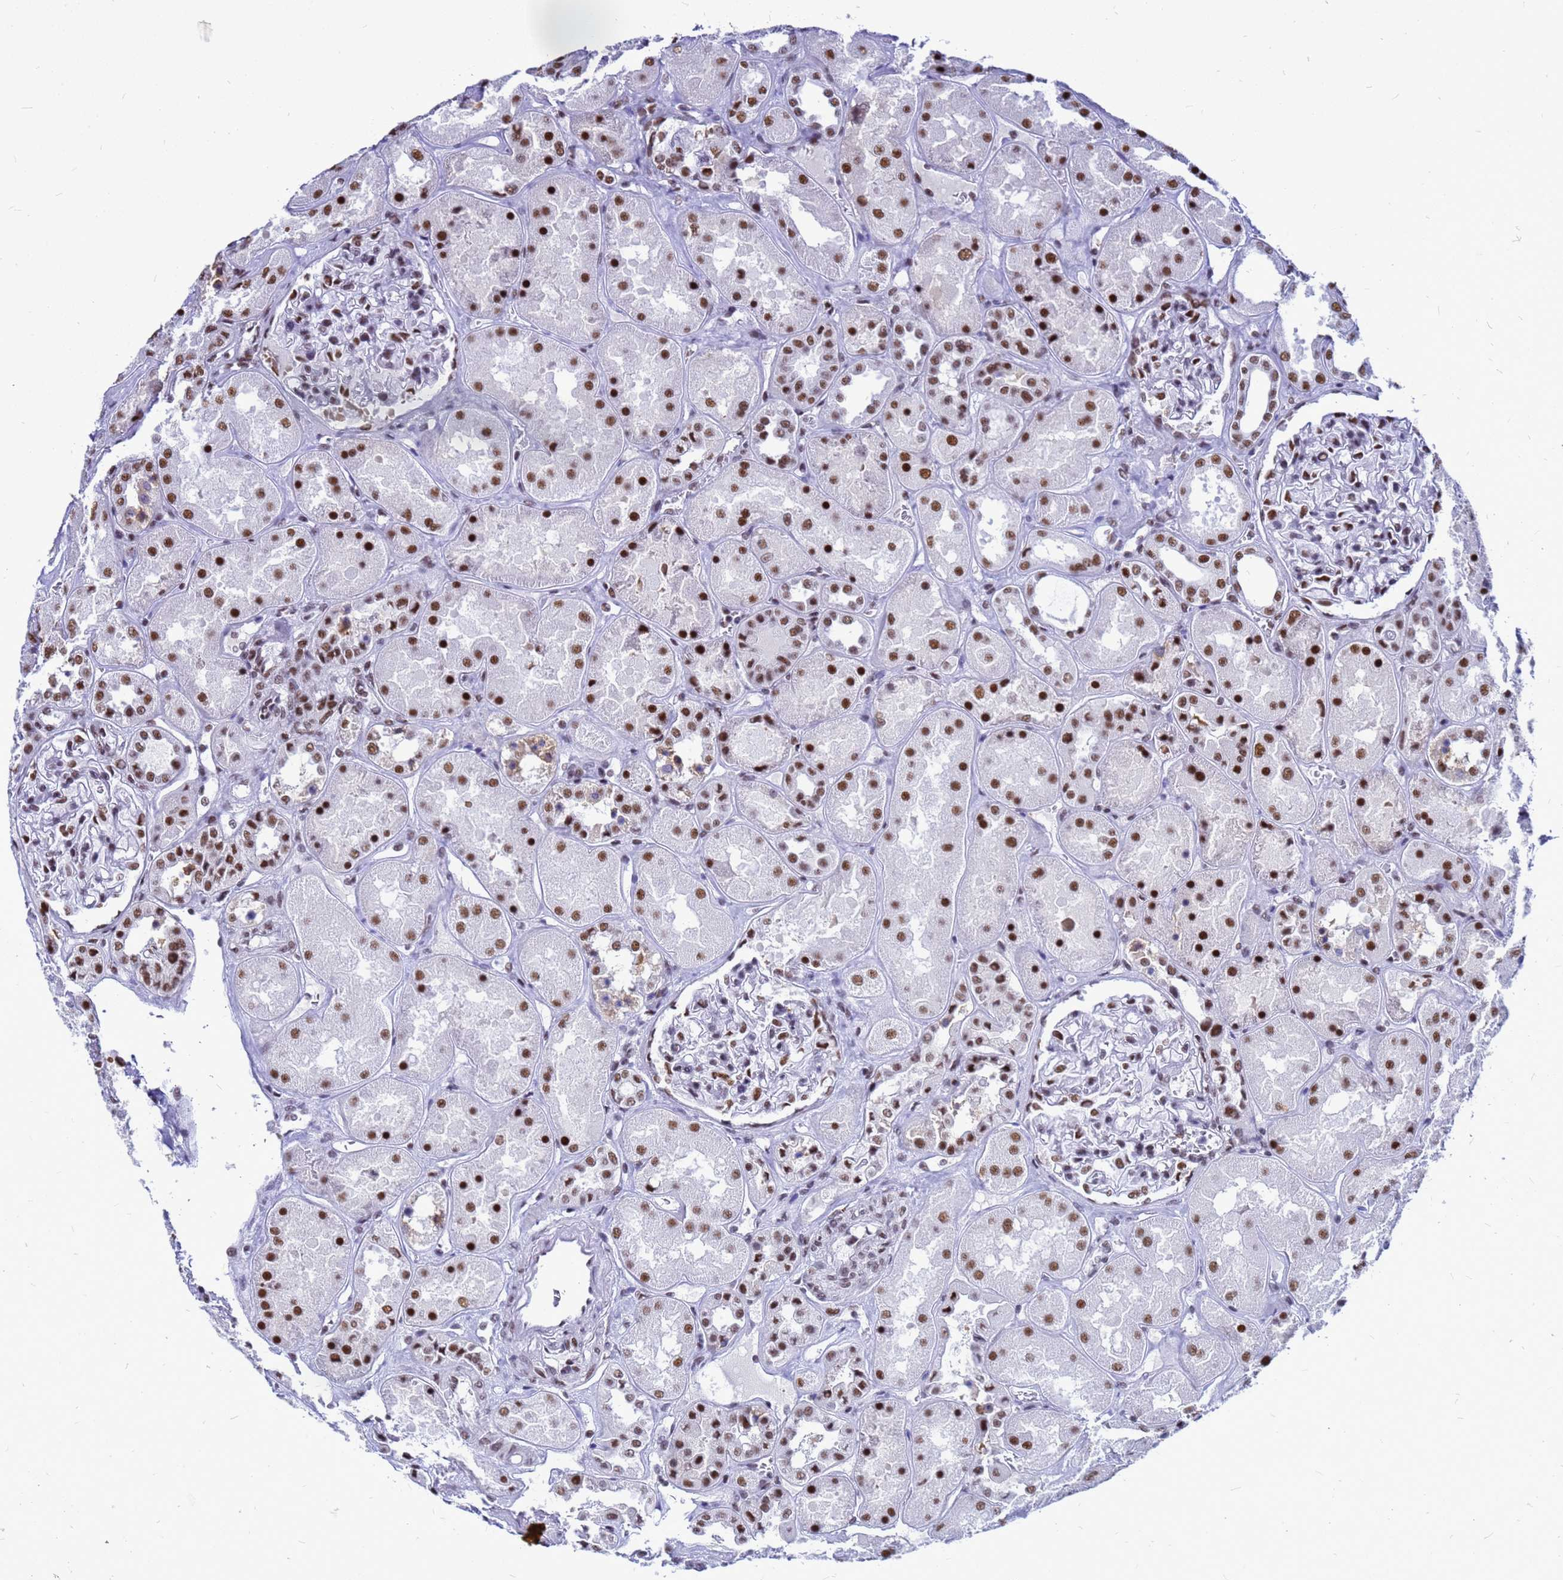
{"staining": {"intensity": "moderate", "quantity": "25%-75%", "location": "nuclear"}, "tissue": "kidney", "cell_type": "Cells in glomeruli", "image_type": "normal", "snomed": [{"axis": "morphology", "description": "Normal tissue, NOS"}, {"axis": "topography", "description": "Kidney"}], "caption": "Kidney stained for a protein (brown) demonstrates moderate nuclear positive staining in about 25%-75% of cells in glomeruli.", "gene": "SART3", "patient": {"sex": "male", "age": 70}}